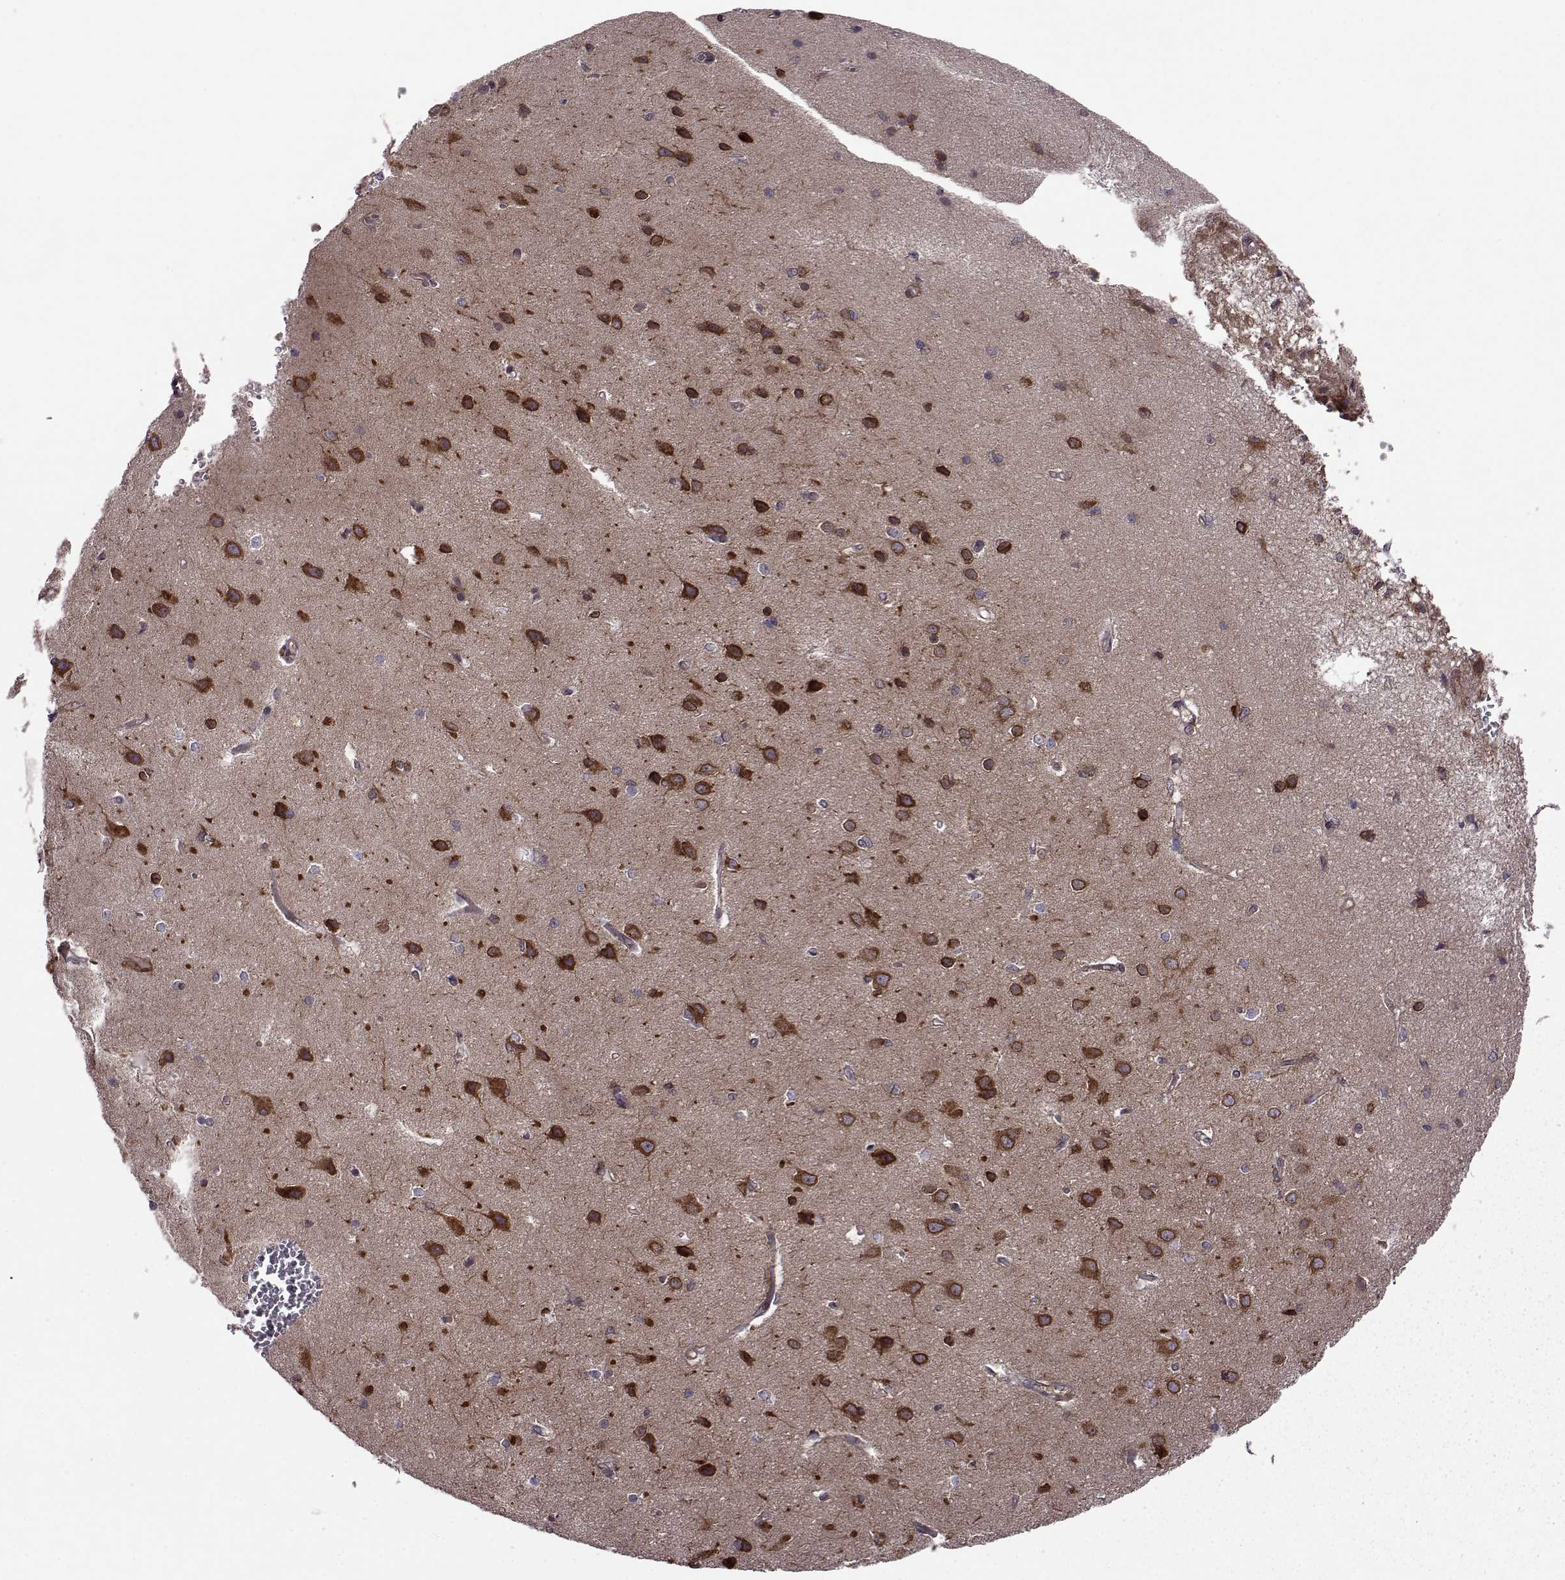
{"staining": {"intensity": "weak", "quantity": ">75%", "location": "cytoplasmic/membranous"}, "tissue": "cerebral cortex", "cell_type": "Endothelial cells", "image_type": "normal", "snomed": [{"axis": "morphology", "description": "Normal tissue, NOS"}, {"axis": "topography", "description": "Cerebral cortex"}], "caption": "Approximately >75% of endothelial cells in unremarkable human cerebral cortex demonstrate weak cytoplasmic/membranous protein staining as visualized by brown immunohistochemical staining.", "gene": "URI1", "patient": {"sex": "male", "age": 37}}